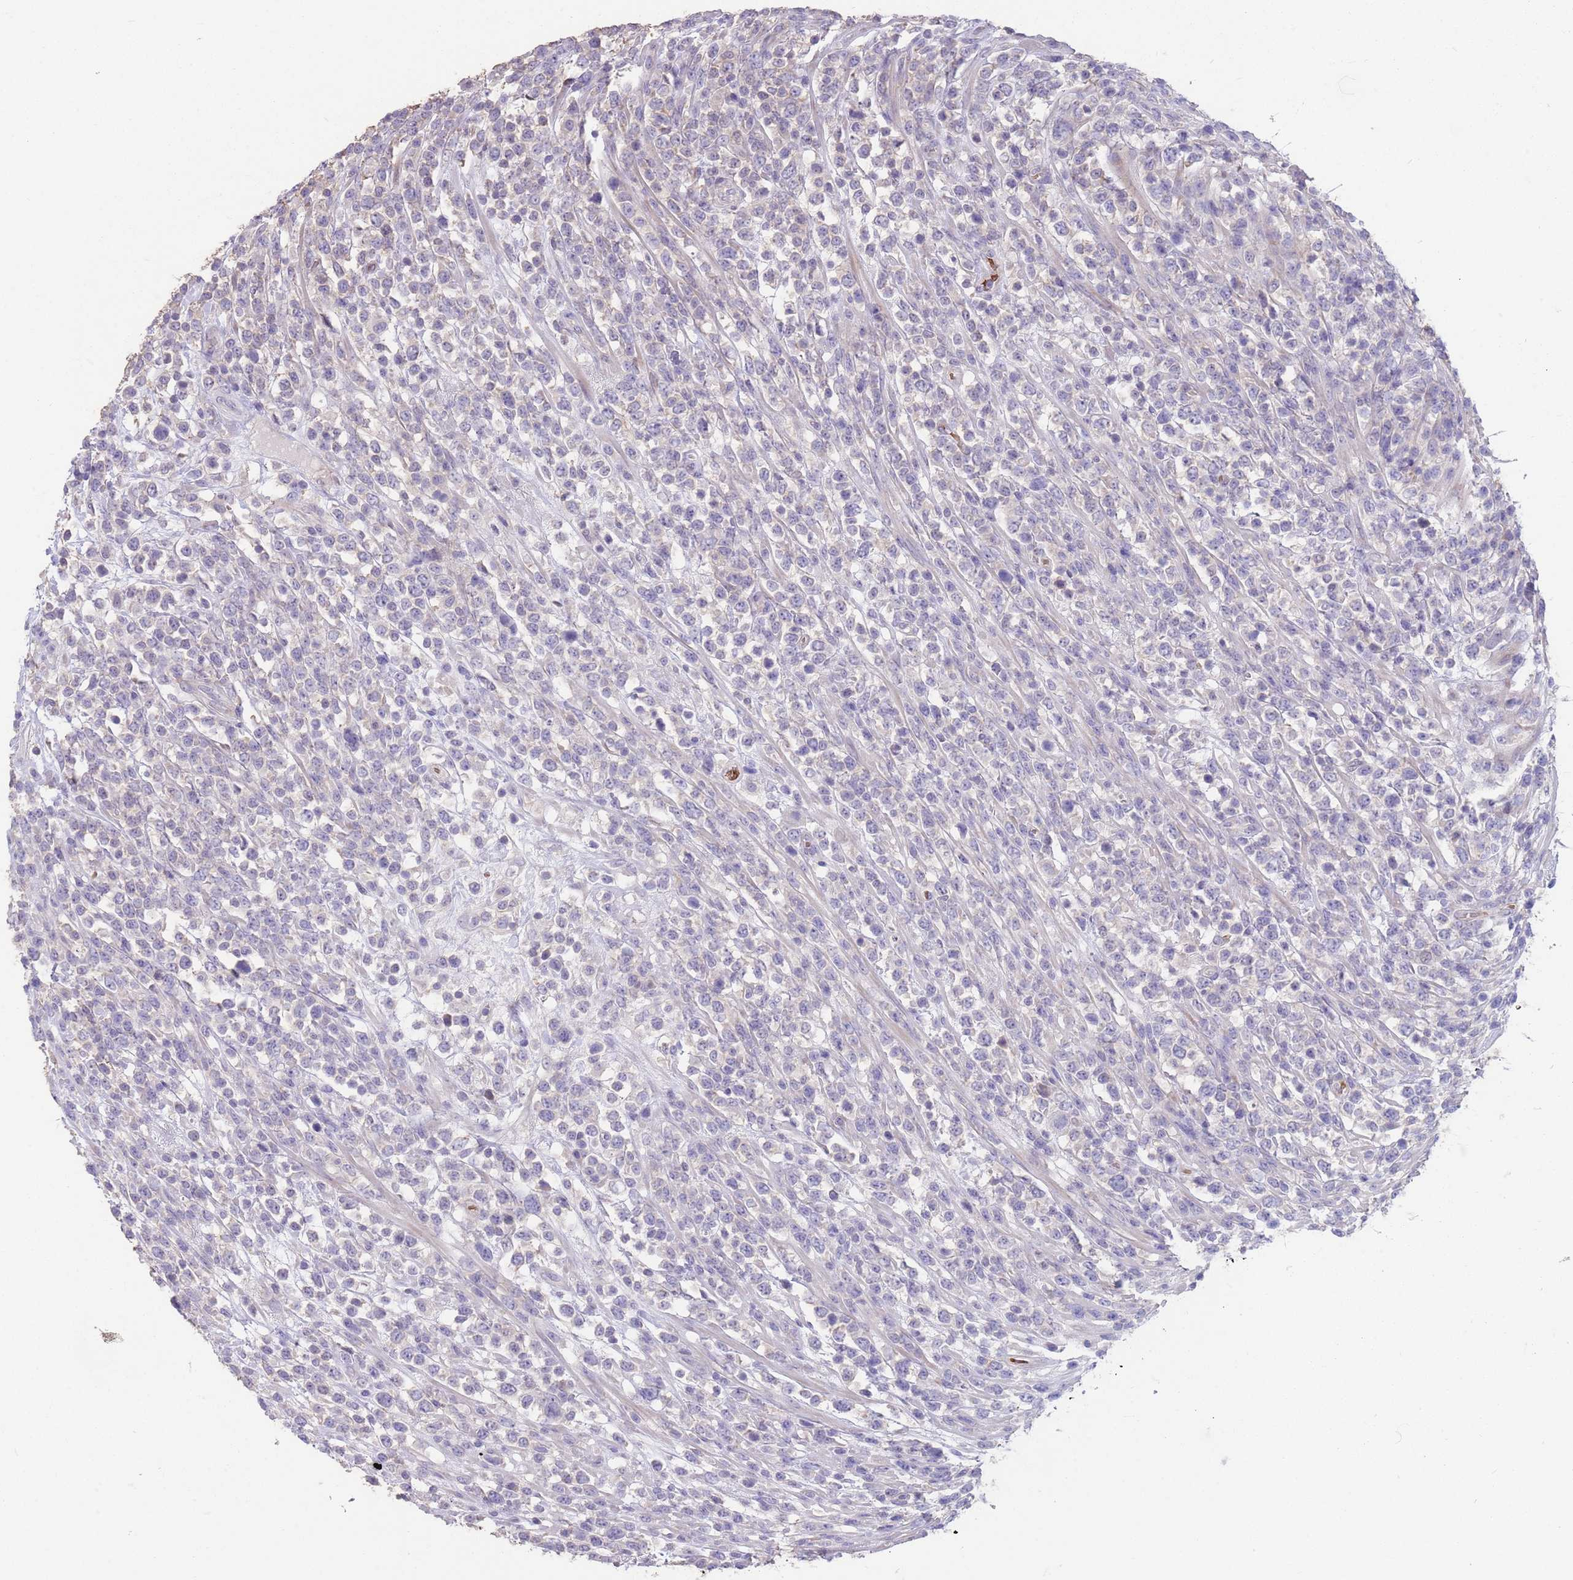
{"staining": {"intensity": "negative", "quantity": "none", "location": "none"}, "tissue": "lymphoma", "cell_type": "Tumor cells", "image_type": "cancer", "snomed": [{"axis": "morphology", "description": "Malignant lymphoma, non-Hodgkin's type, High grade"}, {"axis": "topography", "description": "Colon"}], "caption": "Immunohistochemistry photomicrograph of neoplastic tissue: human malignant lymphoma, non-Hodgkin's type (high-grade) stained with DAB shows no significant protein positivity in tumor cells.", "gene": "ZNF14", "patient": {"sex": "female", "age": 53}}